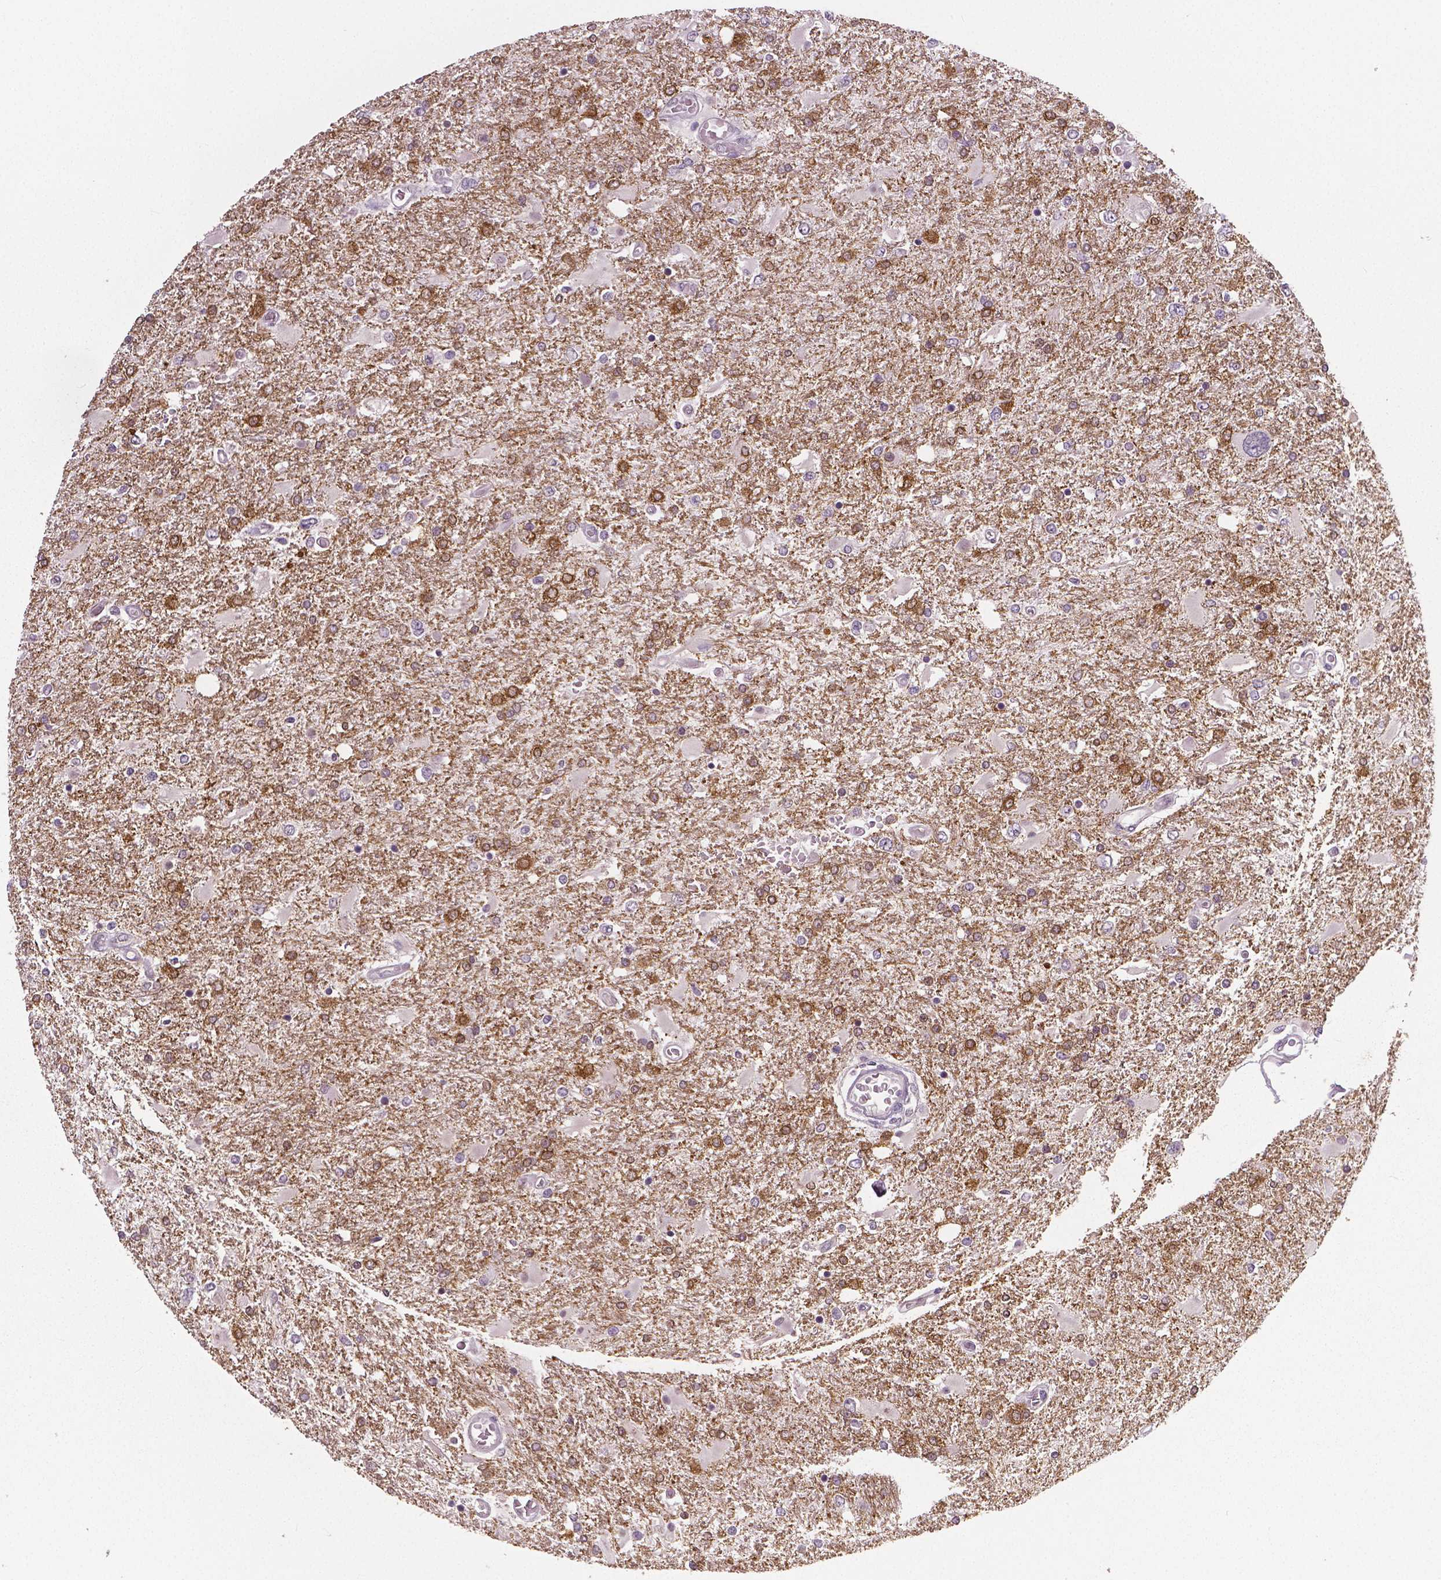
{"staining": {"intensity": "moderate", "quantity": ">75%", "location": "cytoplasmic/membranous,nuclear"}, "tissue": "glioma", "cell_type": "Tumor cells", "image_type": "cancer", "snomed": [{"axis": "morphology", "description": "Glioma, malignant, High grade"}, {"axis": "topography", "description": "Cerebral cortex"}], "caption": "Protein staining shows moderate cytoplasmic/membranous and nuclear positivity in approximately >75% of tumor cells in glioma.", "gene": "NECAB1", "patient": {"sex": "male", "age": 79}}